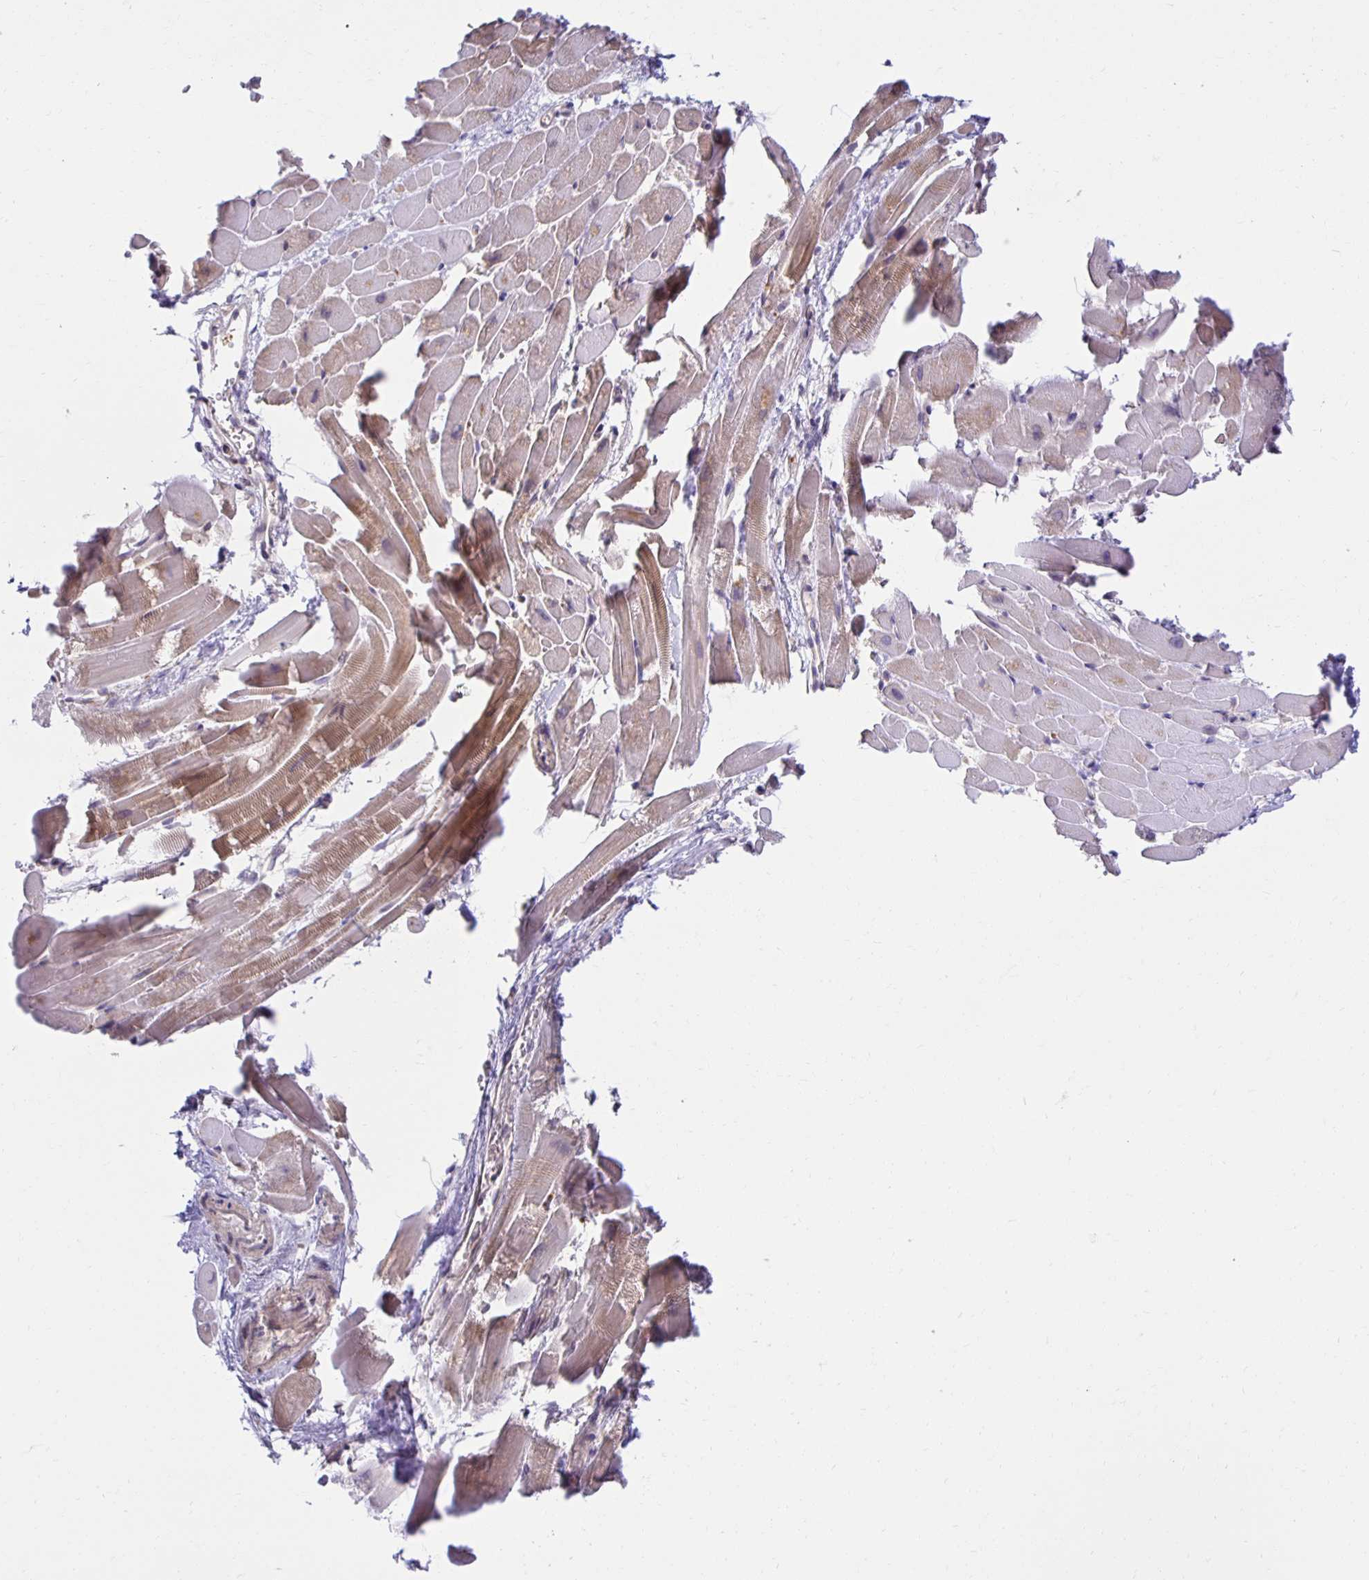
{"staining": {"intensity": "weak", "quantity": "25%-75%", "location": "cytoplasmic/membranous"}, "tissue": "heart muscle", "cell_type": "Cardiomyocytes", "image_type": "normal", "snomed": [{"axis": "morphology", "description": "Normal tissue, NOS"}, {"axis": "topography", "description": "Heart"}], "caption": "Protein staining of benign heart muscle displays weak cytoplasmic/membranous positivity in approximately 25%-75% of cardiomyocytes.", "gene": "MIEN1", "patient": {"sex": "male", "age": 37}}